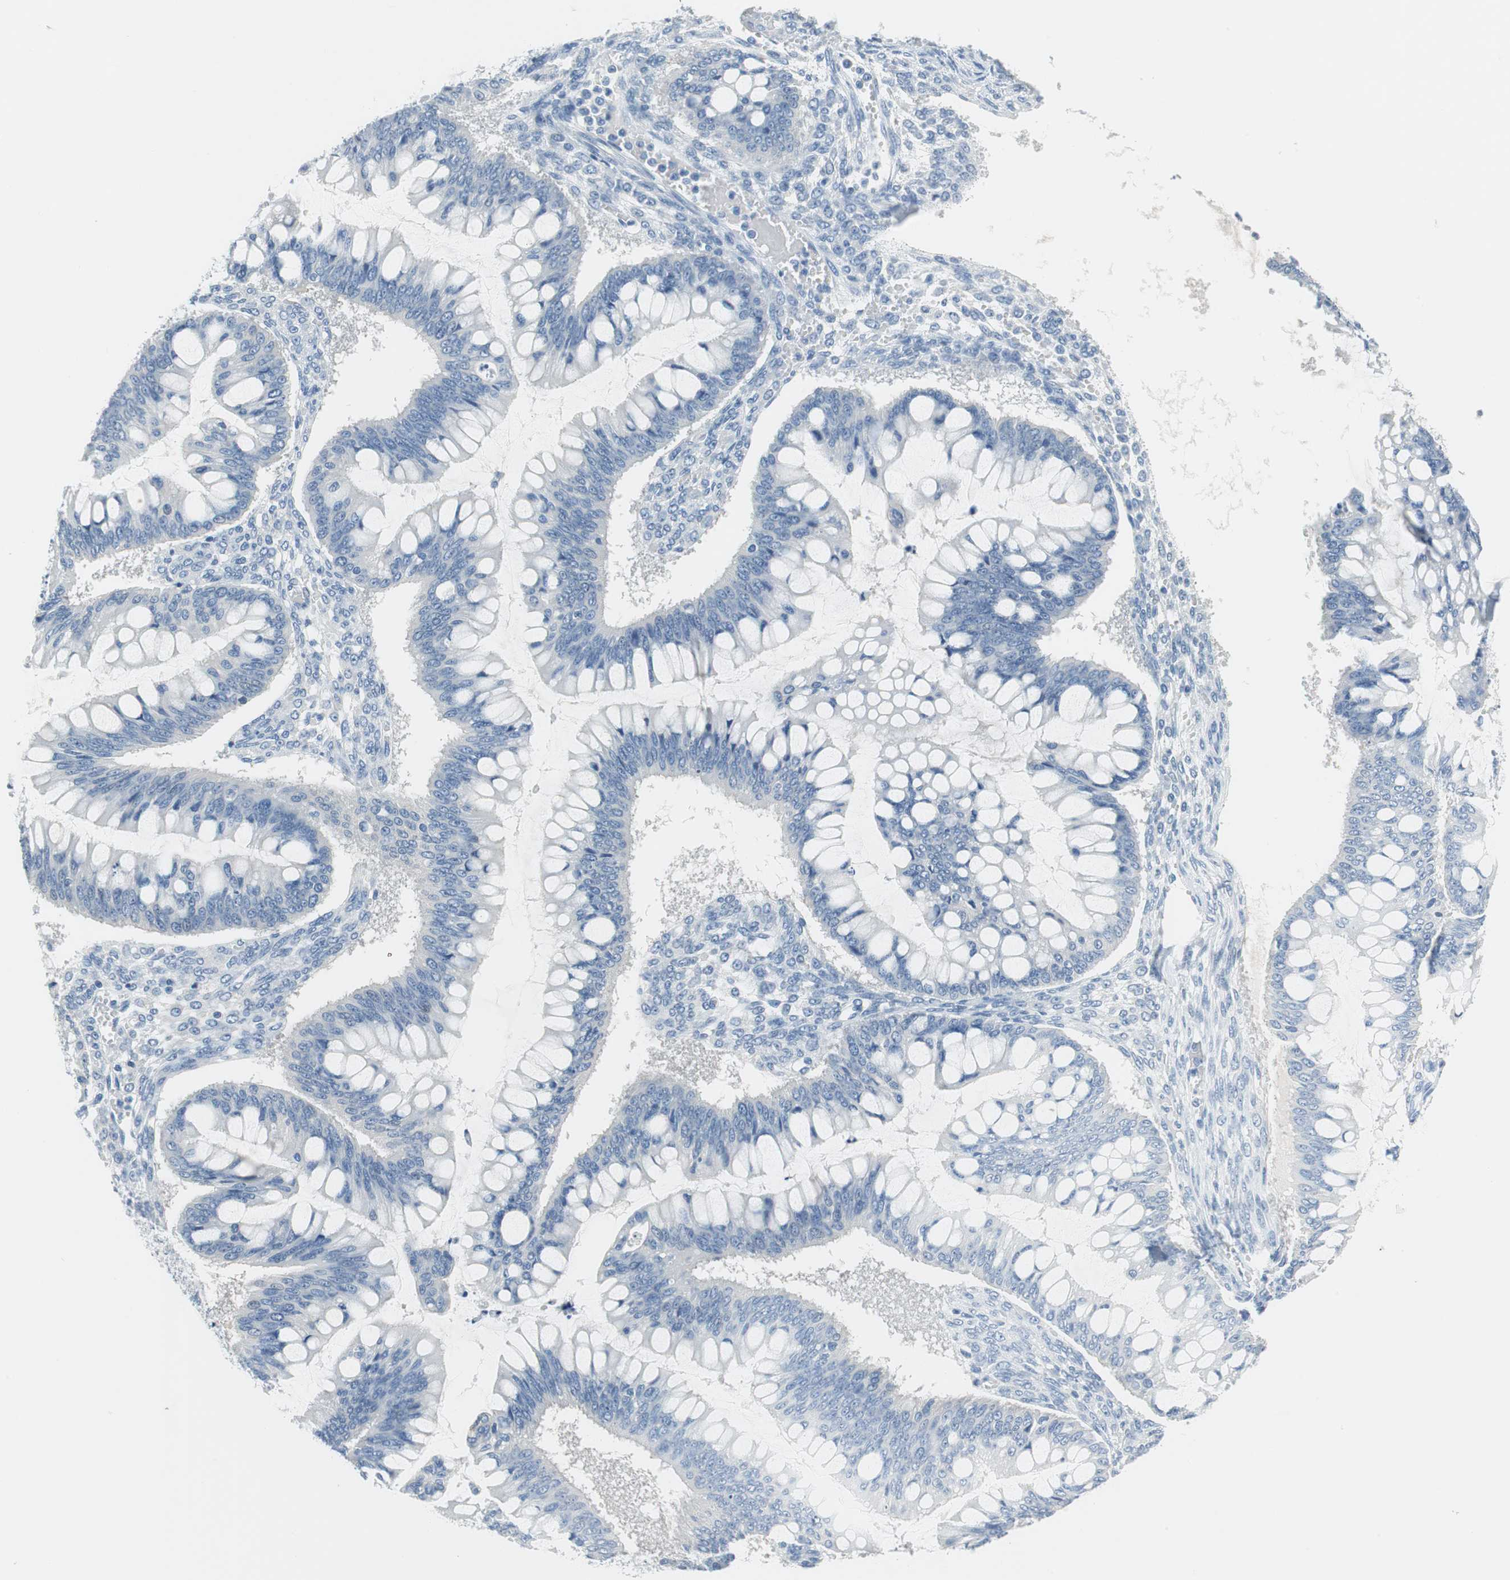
{"staining": {"intensity": "negative", "quantity": "none", "location": "none"}, "tissue": "ovarian cancer", "cell_type": "Tumor cells", "image_type": "cancer", "snomed": [{"axis": "morphology", "description": "Cystadenocarcinoma, mucinous, NOS"}, {"axis": "topography", "description": "Ovary"}], "caption": "Ovarian cancer (mucinous cystadenocarcinoma) was stained to show a protein in brown. There is no significant staining in tumor cells.", "gene": "GLCCI1", "patient": {"sex": "female", "age": 73}}